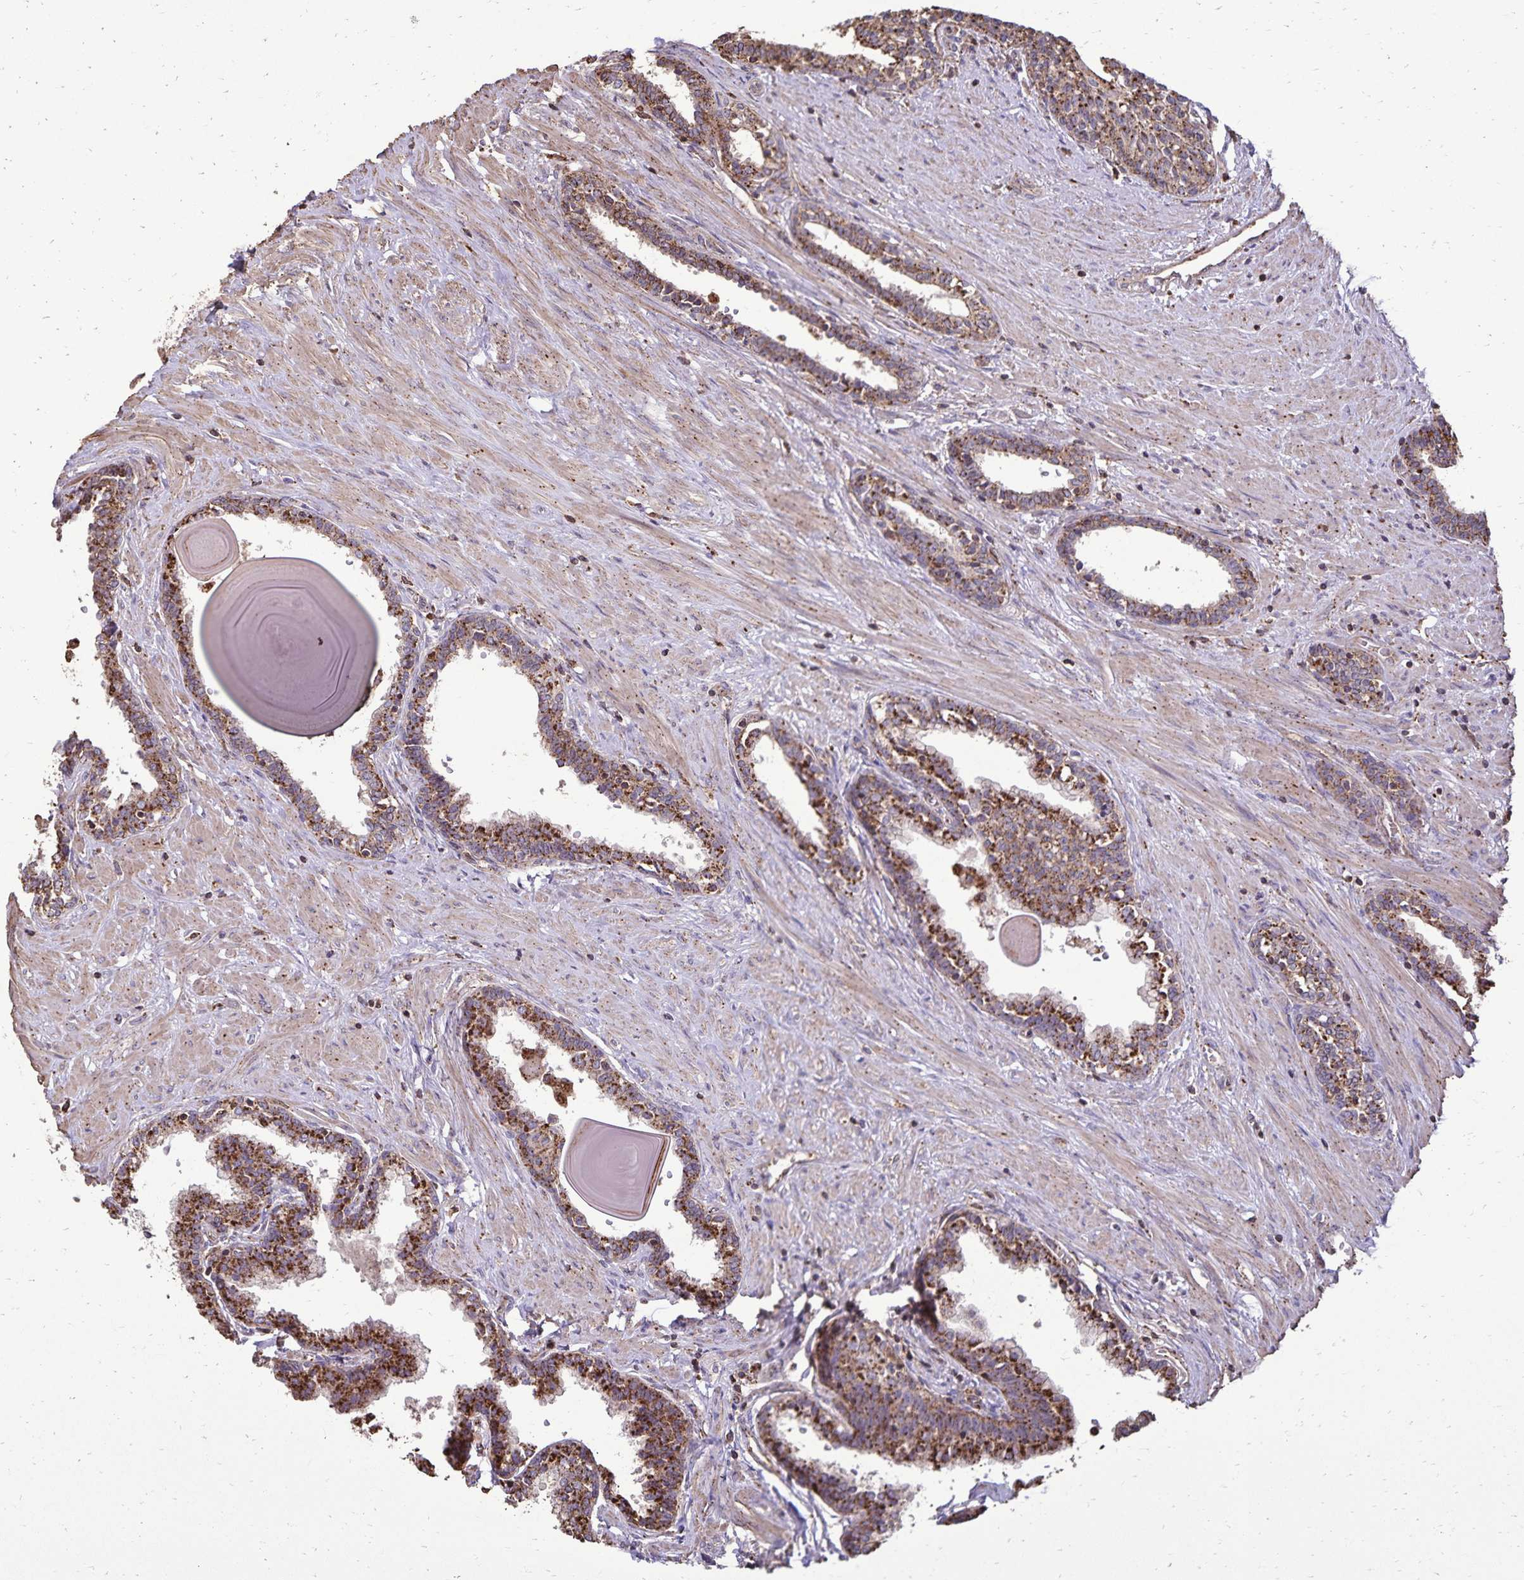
{"staining": {"intensity": "strong", "quantity": ">75%", "location": "cytoplasmic/membranous"}, "tissue": "prostate", "cell_type": "Glandular cells", "image_type": "normal", "snomed": [{"axis": "morphology", "description": "Normal tissue, NOS"}, {"axis": "topography", "description": "Prostate"}], "caption": "High-magnification brightfield microscopy of normal prostate stained with DAB (brown) and counterstained with hematoxylin (blue). glandular cells exhibit strong cytoplasmic/membranous positivity is present in about>75% of cells.", "gene": "CHMP1B", "patient": {"sex": "male", "age": 55}}